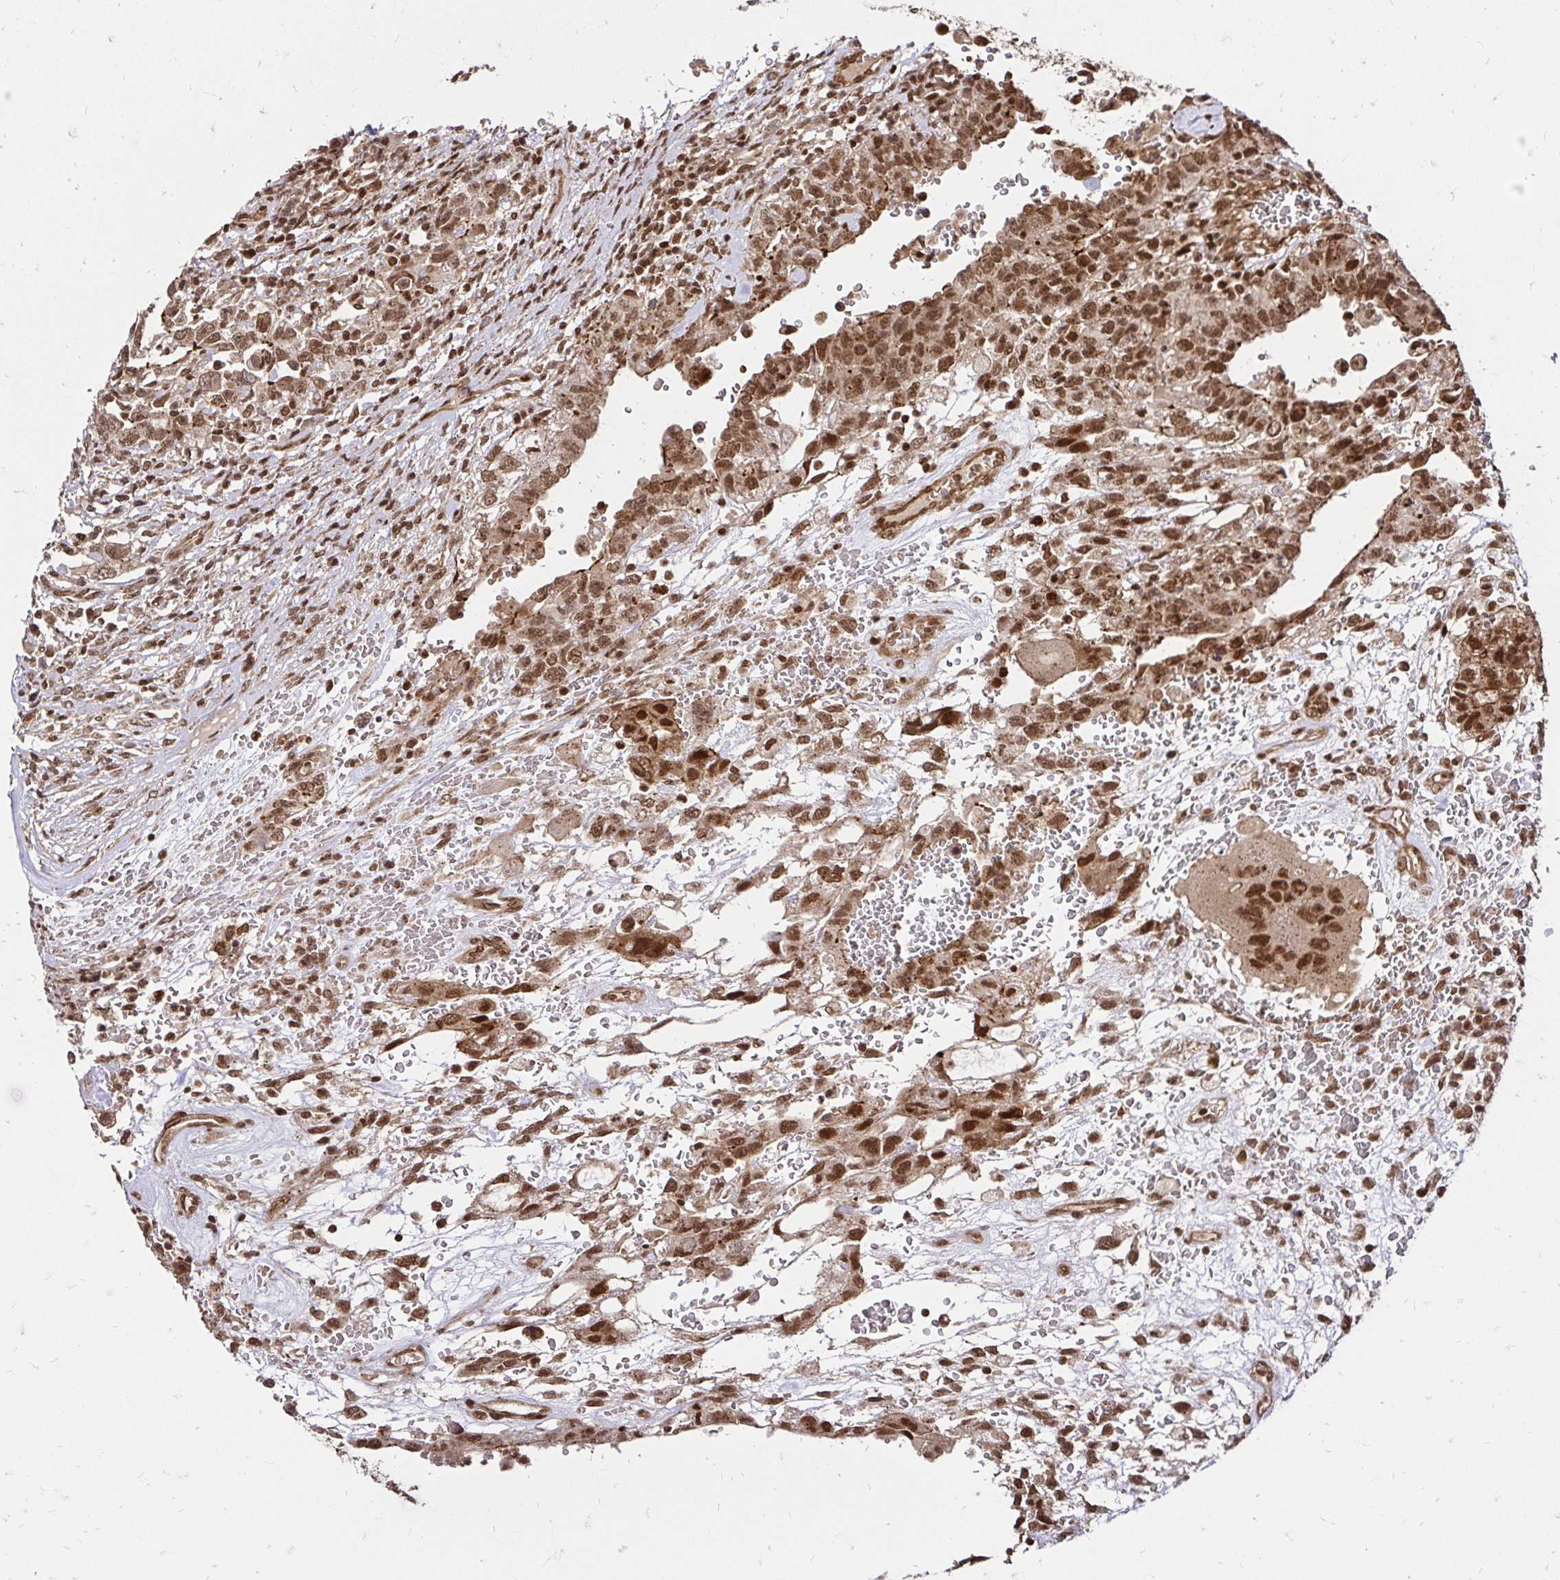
{"staining": {"intensity": "moderate", "quantity": ">75%", "location": "cytoplasmic/membranous,nuclear"}, "tissue": "testis cancer", "cell_type": "Tumor cells", "image_type": "cancer", "snomed": [{"axis": "morphology", "description": "Carcinoma, Embryonal, NOS"}, {"axis": "topography", "description": "Testis"}], "caption": "Embryonal carcinoma (testis) stained with immunohistochemistry (IHC) shows moderate cytoplasmic/membranous and nuclear expression in about >75% of tumor cells. (Stains: DAB in brown, nuclei in blue, Microscopy: brightfield microscopy at high magnification).", "gene": "GLYR1", "patient": {"sex": "male", "age": 26}}